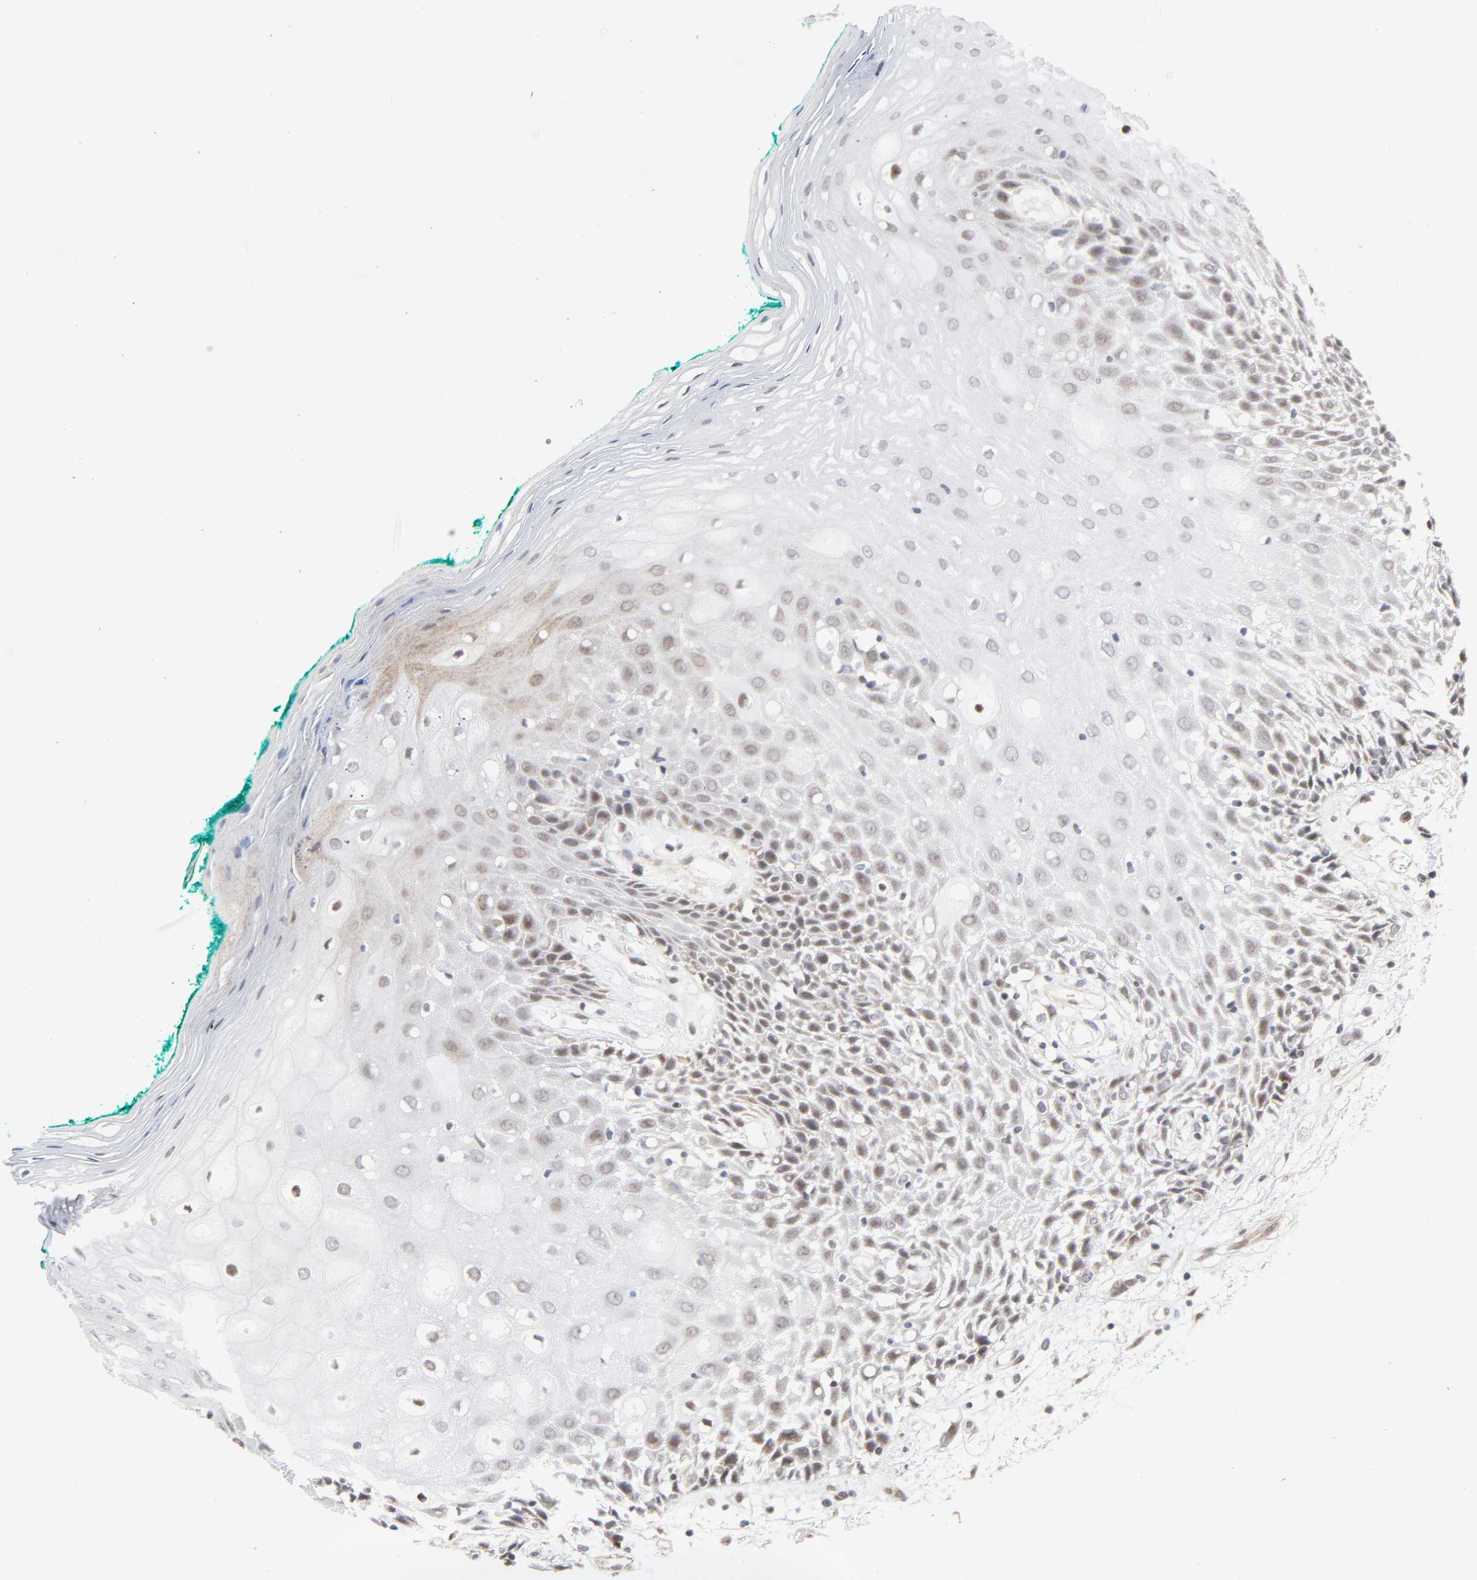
{"staining": {"intensity": "weak", "quantity": "<25%", "location": "nuclear"}, "tissue": "oral mucosa", "cell_type": "Squamous epithelial cells", "image_type": "normal", "snomed": [{"axis": "morphology", "description": "Normal tissue, NOS"}, {"axis": "morphology", "description": "Squamous cell carcinoma, NOS"}, {"axis": "topography", "description": "Skeletal muscle"}, {"axis": "topography", "description": "Oral tissue"}, {"axis": "topography", "description": "Head-Neck"}], "caption": "There is no significant positivity in squamous epithelial cells of oral mucosa. The staining was performed using DAB to visualize the protein expression in brown, while the nuclei were stained in blue with hematoxylin (Magnification: 20x).", "gene": "ZKSCAN8", "patient": {"sex": "female", "age": 84}}